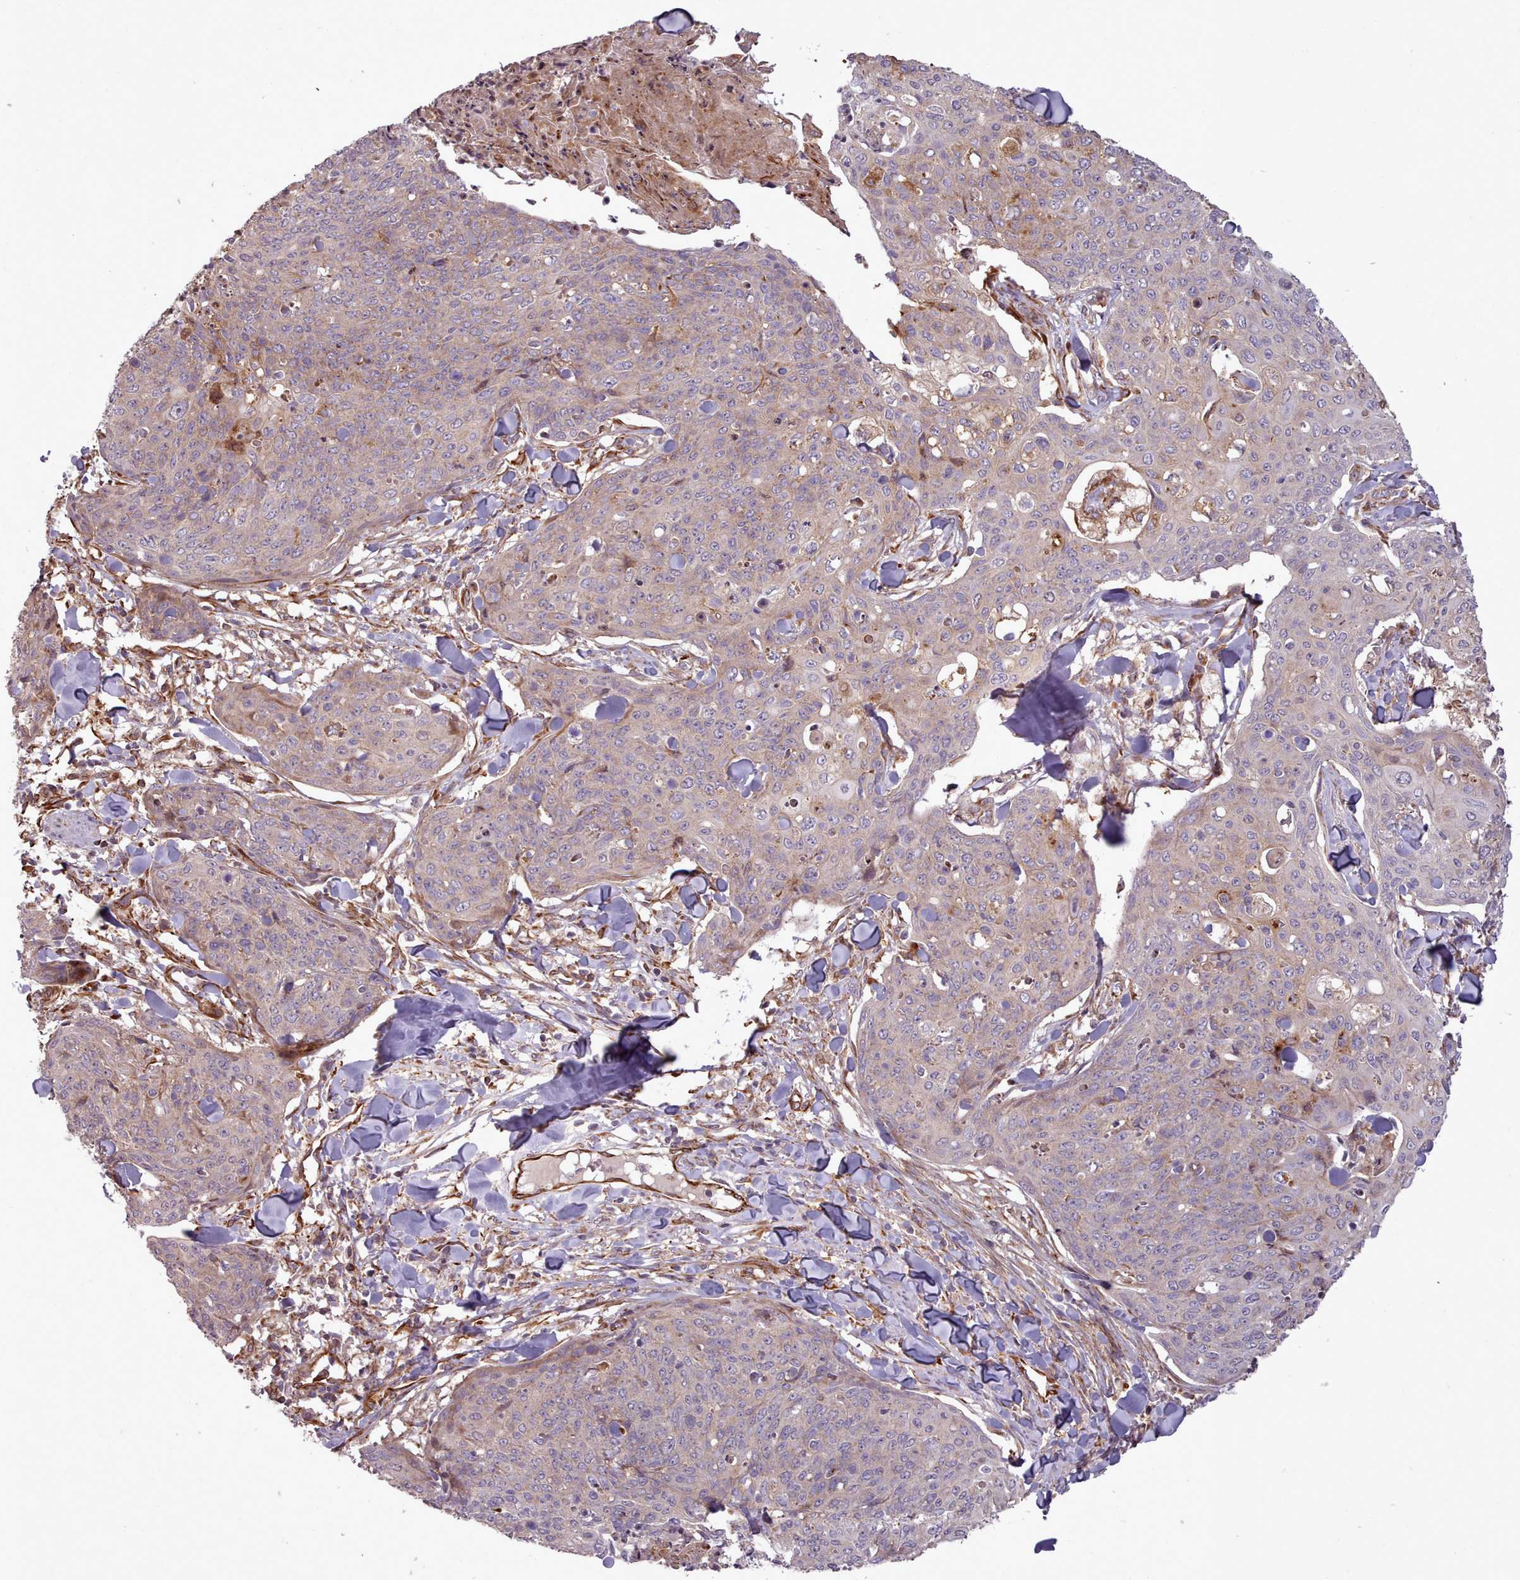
{"staining": {"intensity": "weak", "quantity": "25%-75%", "location": "cytoplasmic/membranous"}, "tissue": "skin cancer", "cell_type": "Tumor cells", "image_type": "cancer", "snomed": [{"axis": "morphology", "description": "Squamous cell carcinoma, NOS"}, {"axis": "topography", "description": "Skin"}, {"axis": "topography", "description": "Vulva"}], "caption": "Immunohistochemical staining of skin cancer exhibits low levels of weak cytoplasmic/membranous positivity in about 25%-75% of tumor cells. Nuclei are stained in blue.", "gene": "GBGT1", "patient": {"sex": "female", "age": 85}}